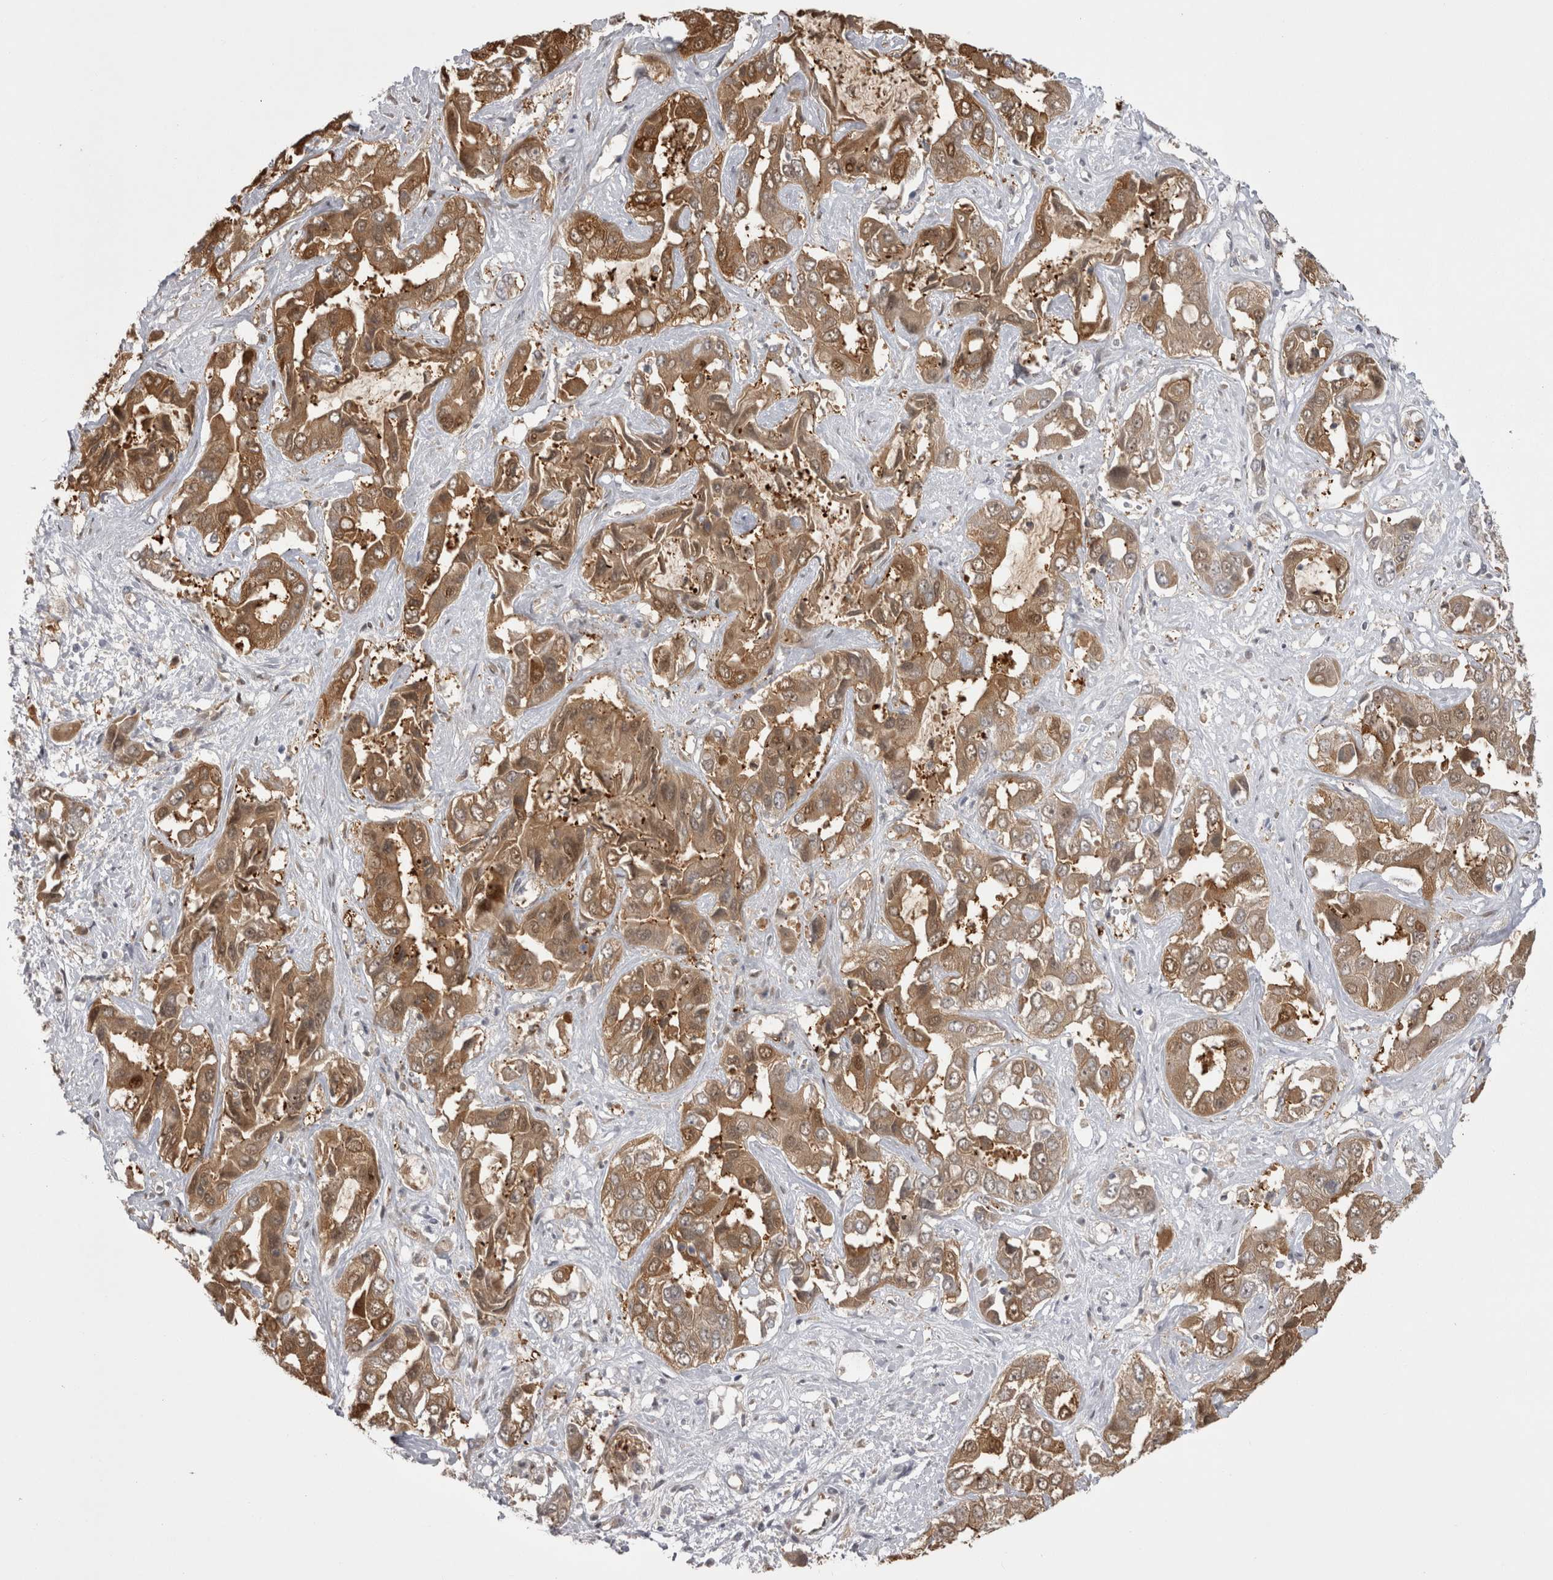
{"staining": {"intensity": "moderate", "quantity": ">75%", "location": "cytoplasmic/membranous"}, "tissue": "liver cancer", "cell_type": "Tumor cells", "image_type": "cancer", "snomed": [{"axis": "morphology", "description": "Cholangiocarcinoma"}, {"axis": "topography", "description": "Liver"}], "caption": "Liver cancer was stained to show a protein in brown. There is medium levels of moderate cytoplasmic/membranous positivity in approximately >75% of tumor cells. (DAB IHC with brightfield microscopy, high magnification).", "gene": "CHIC2", "patient": {"sex": "female", "age": 52}}